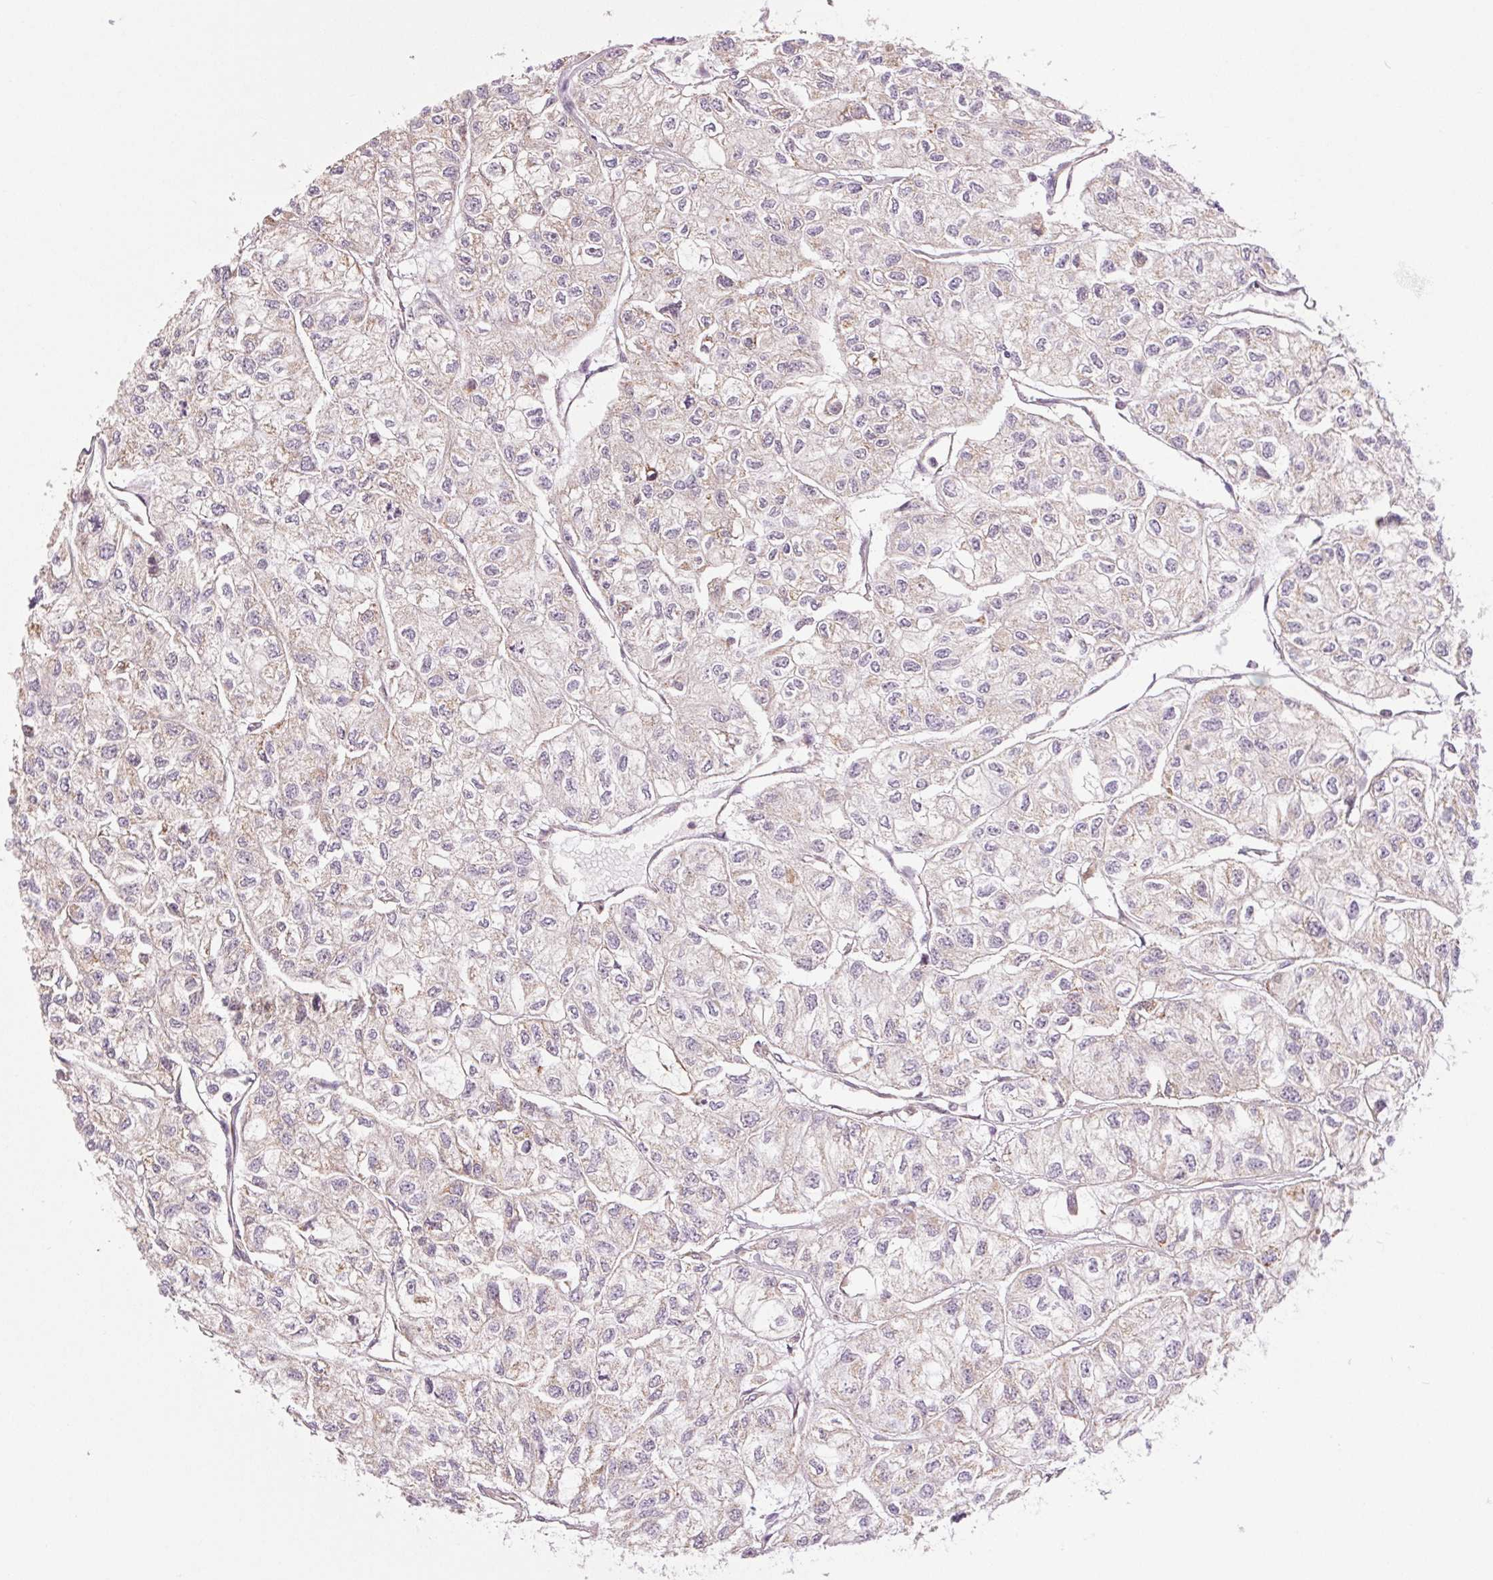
{"staining": {"intensity": "weak", "quantity": "<25%", "location": "cytoplasmic/membranous"}, "tissue": "renal cancer", "cell_type": "Tumor cells", "image_type": "cancer", "snomed": [{"axis": "morphology", "description": "Adenocarcinoma, NOS"}, {"axis": "topography", "description": "Kidney"}], "caption": "Human adenocarcinoma (renal) stained for a protein using immunohistochemistry reveals no positivity in tumor cells.", "gene": "MAP3K5", "patient": {"sex": "male", "age": 56}}